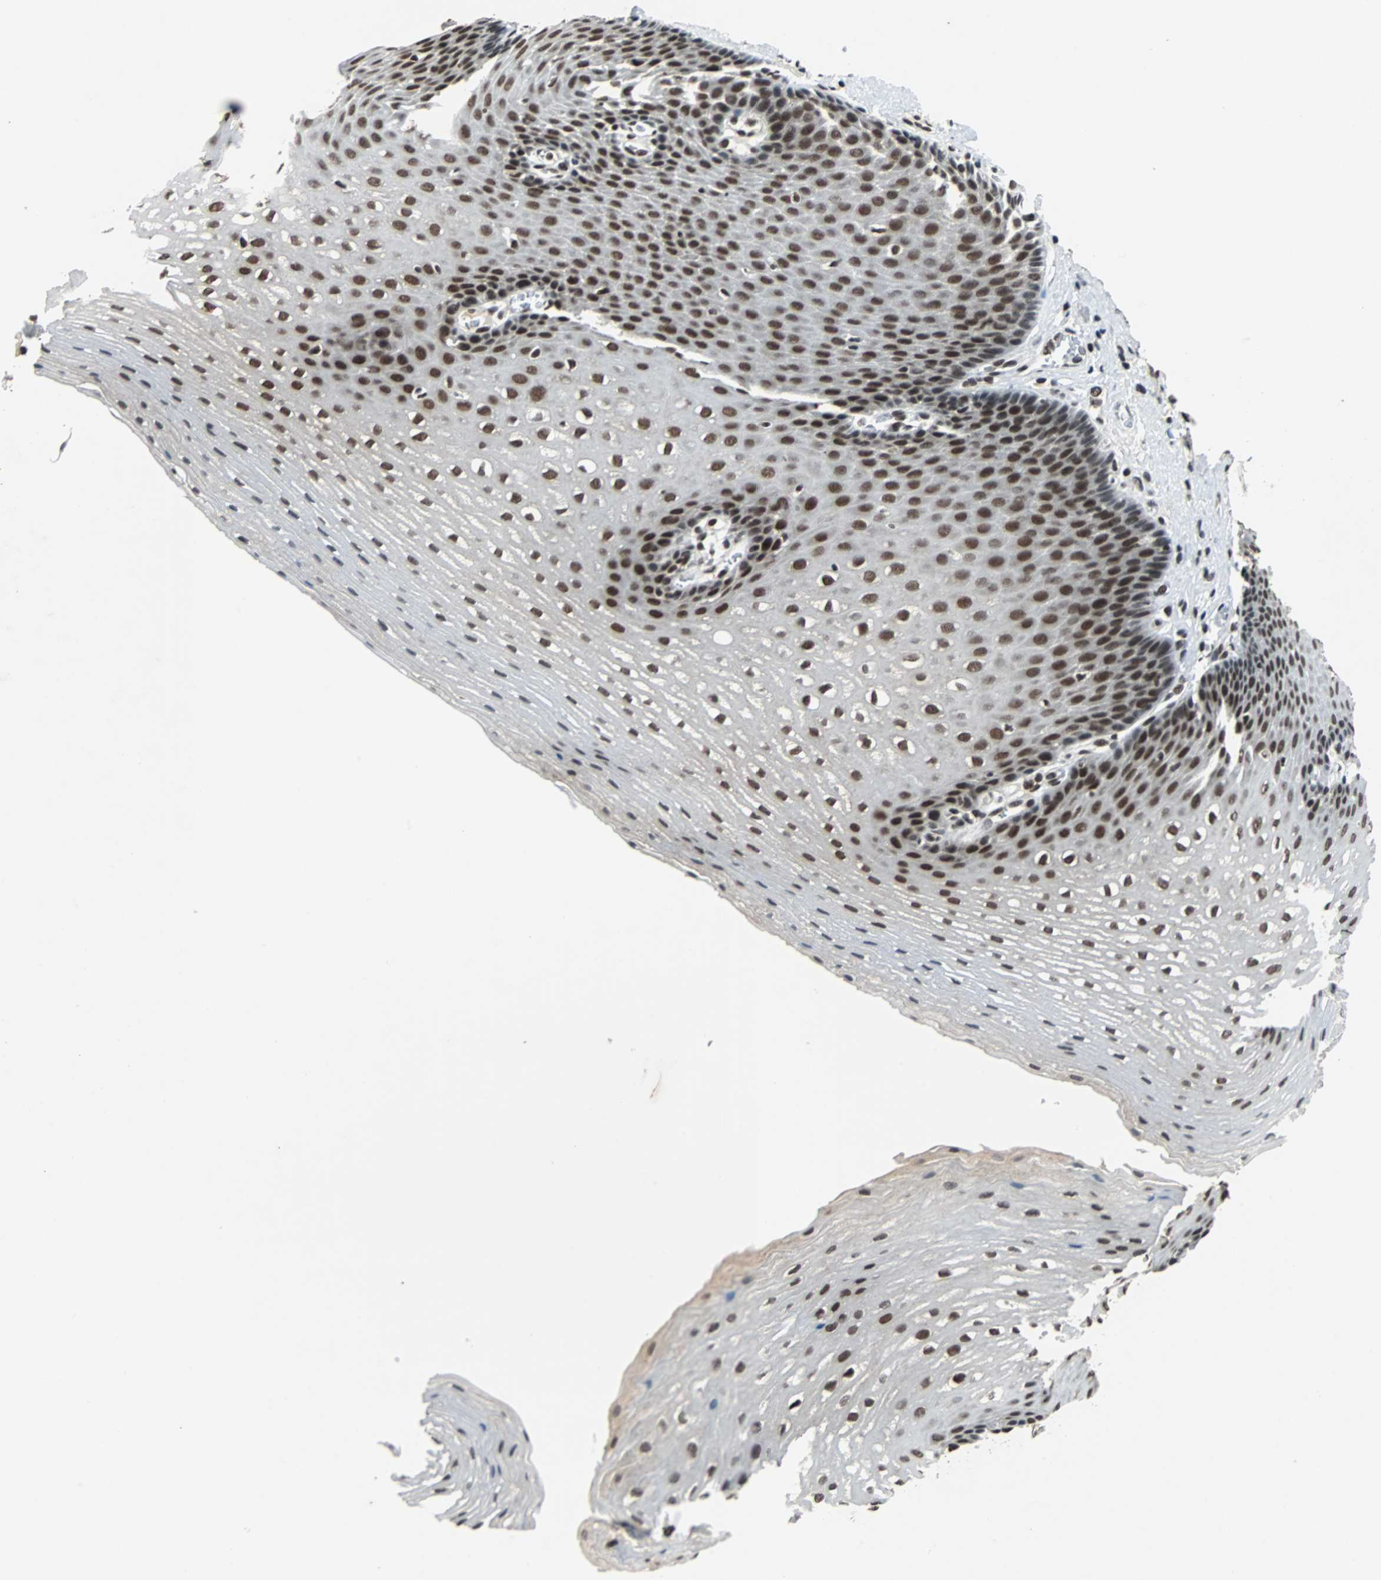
{"staining": {"intensity": "strong", "quantity": "25%-75%", "location": "cytoplasmic/membranous,nuclear"}, "tissue": "esophagus", "cell_type": "Squamous epithelial cells", "image_type": "normal", "snomed": [{"axis": "morphology", "description": "Normal tissue, NOS"}, {"axis": "topography", "description": "Esophagus"}], "caption": "High-power microscopy captured an IHC photomicrograph of benign esophagus, revealing strong cytoplasmic/membranous,nuclear expression in approximately 25%-75% of squamous epithelial cells. Using DAB (brown) and hematoxylin (blue) stains, captured at high magnification using brightfield microscopy.", "gene": "GATAD2A", "patient": {"sex": "male", "age": 48}}